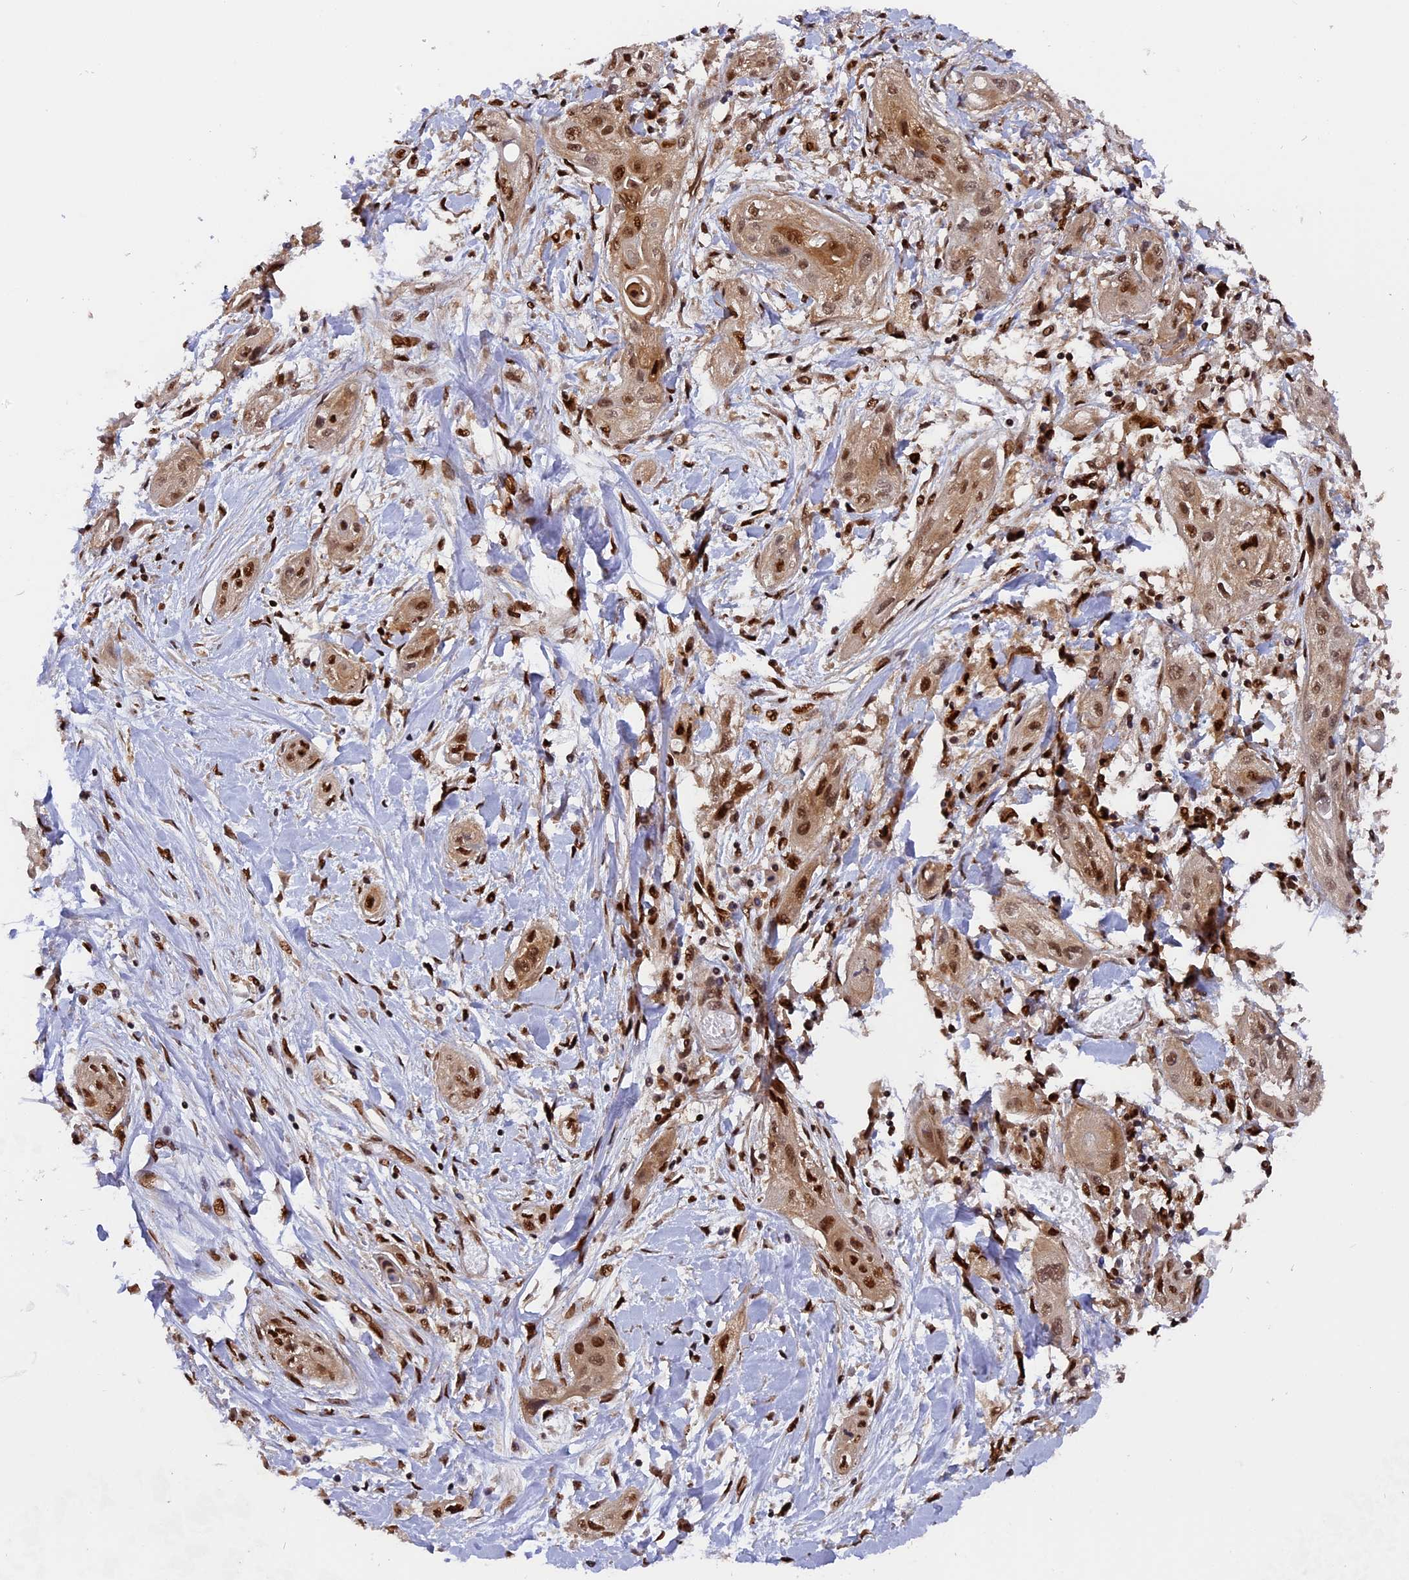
{"staining": {"intensity": "moderate", "quantity": ">75%", "location": "nuclear"}, "tissue": "lung cancer", "cell_type": "Tumor cells", "image_type": "cancer", "snomed": [{"axis": "morphology", "description": "Squamous cell carcinoma, NOS"}, {"axis": "topography", "description": "Lung"}], "caption": "A brown stain highlights moderate nuclear positivity of a protein in squamous cell carcinoma (lung) tumor cells.", "gene": "RAMAC", "patient": {"sex": "female", "age": 47}}